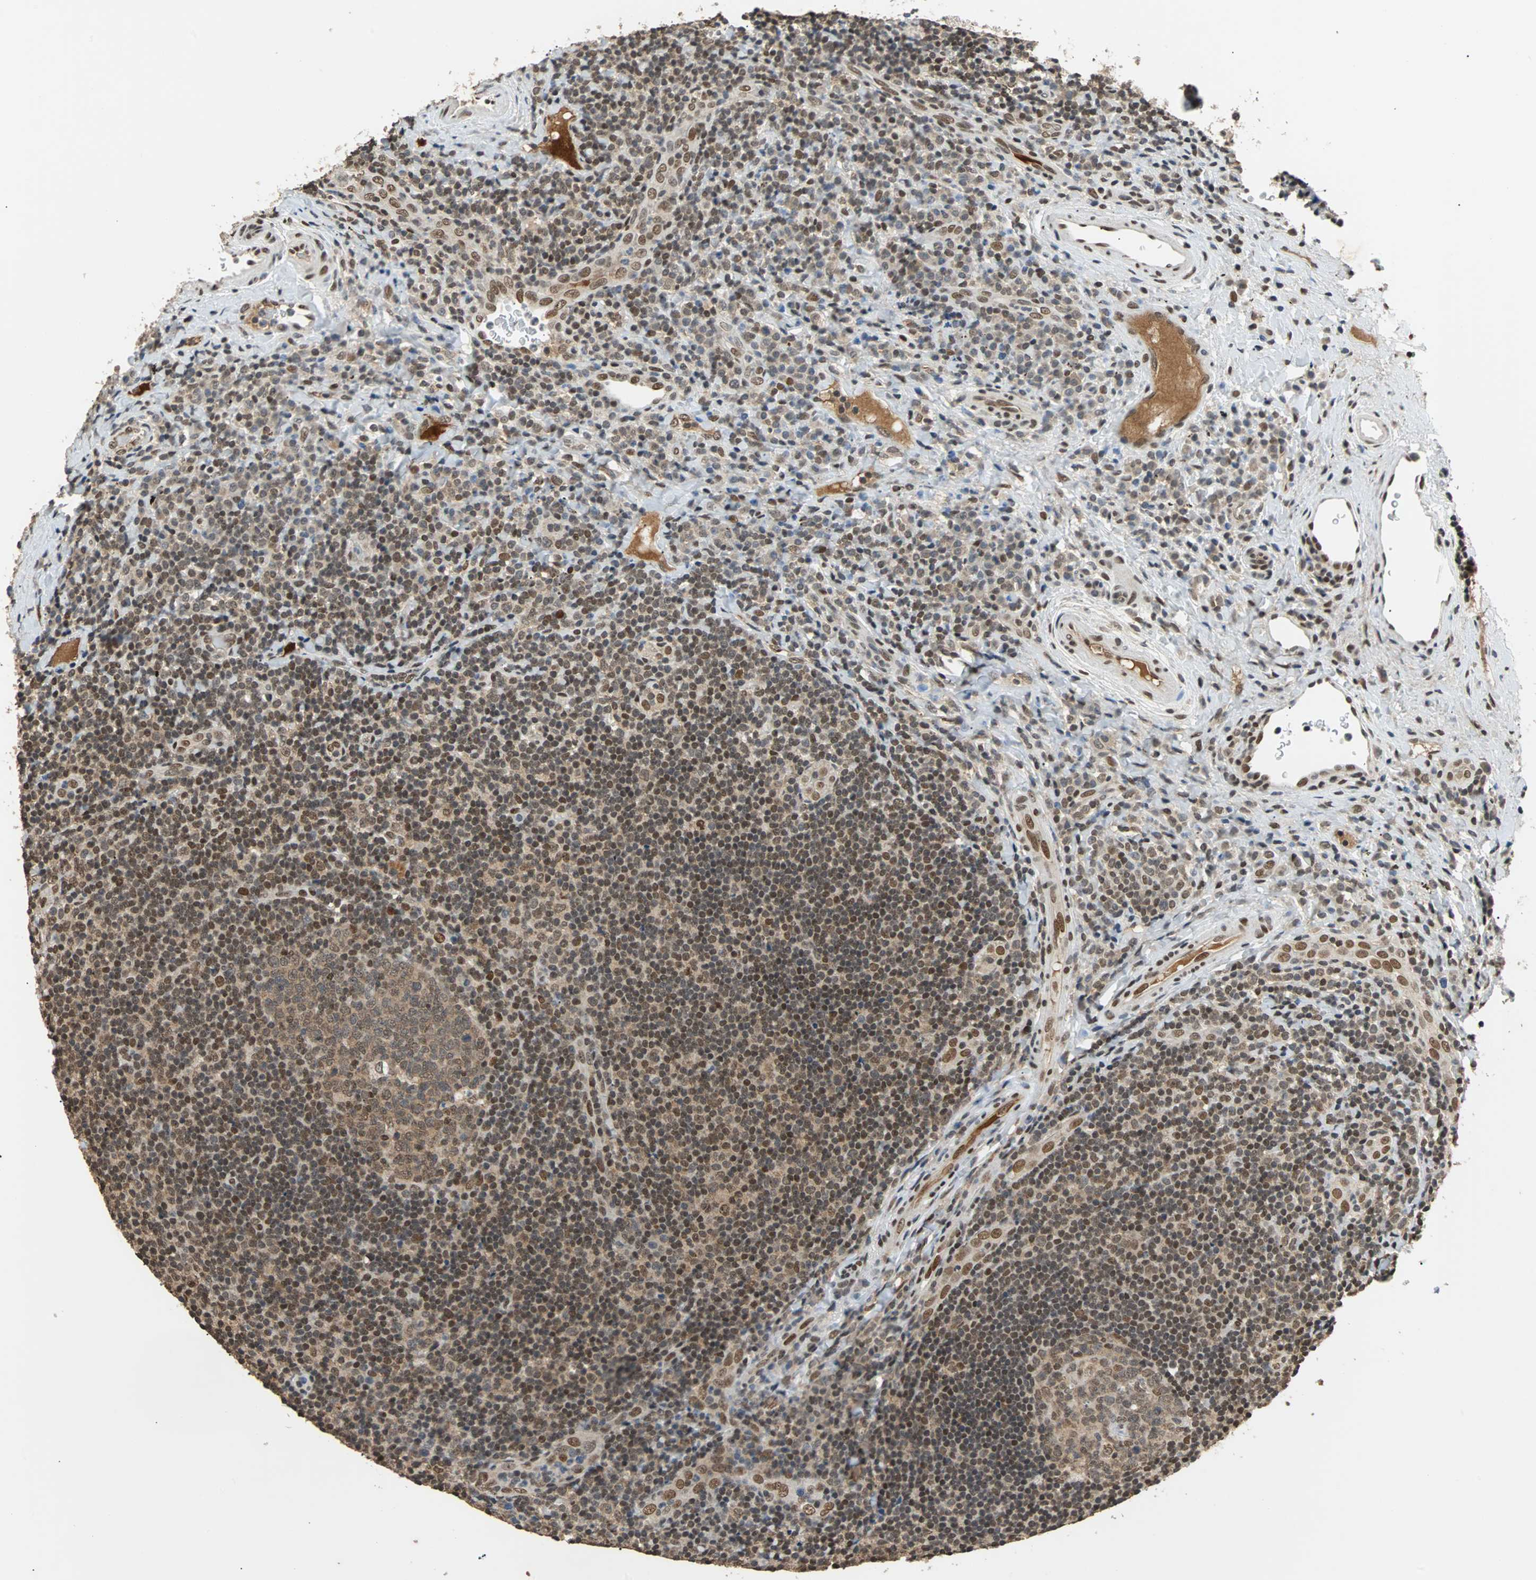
{"staining": {"intensity": "moderate", "quantity": ">75%", "location": "cytoplasmic/membranous,nuclear"}, "tissue": "lymphoma", "cell_type": "Tumor cells", "image_type": "cancer", "snomed": [{"axis": "morphology", "description": "Malignant lymphoma, non-Hodgkin's type, High grade"}, {"axis": "topography", "description": "Tonsil"}], "caption": "A brown stain highlights moderate cytoplasmic/membranous and nuclear positivity of a protein in human high-grade malignant lymphoma, non-Hodgkin's type tumor cells. The staining was performed using DAB (3,3'-diaminobenzidine) to visualize the protein expression in brown, while the nuclei were stained in blue with hematoxylin (Magnification: 20x).", "gene": "PHC1", "patient": {"sex": "female", "age": 36}}